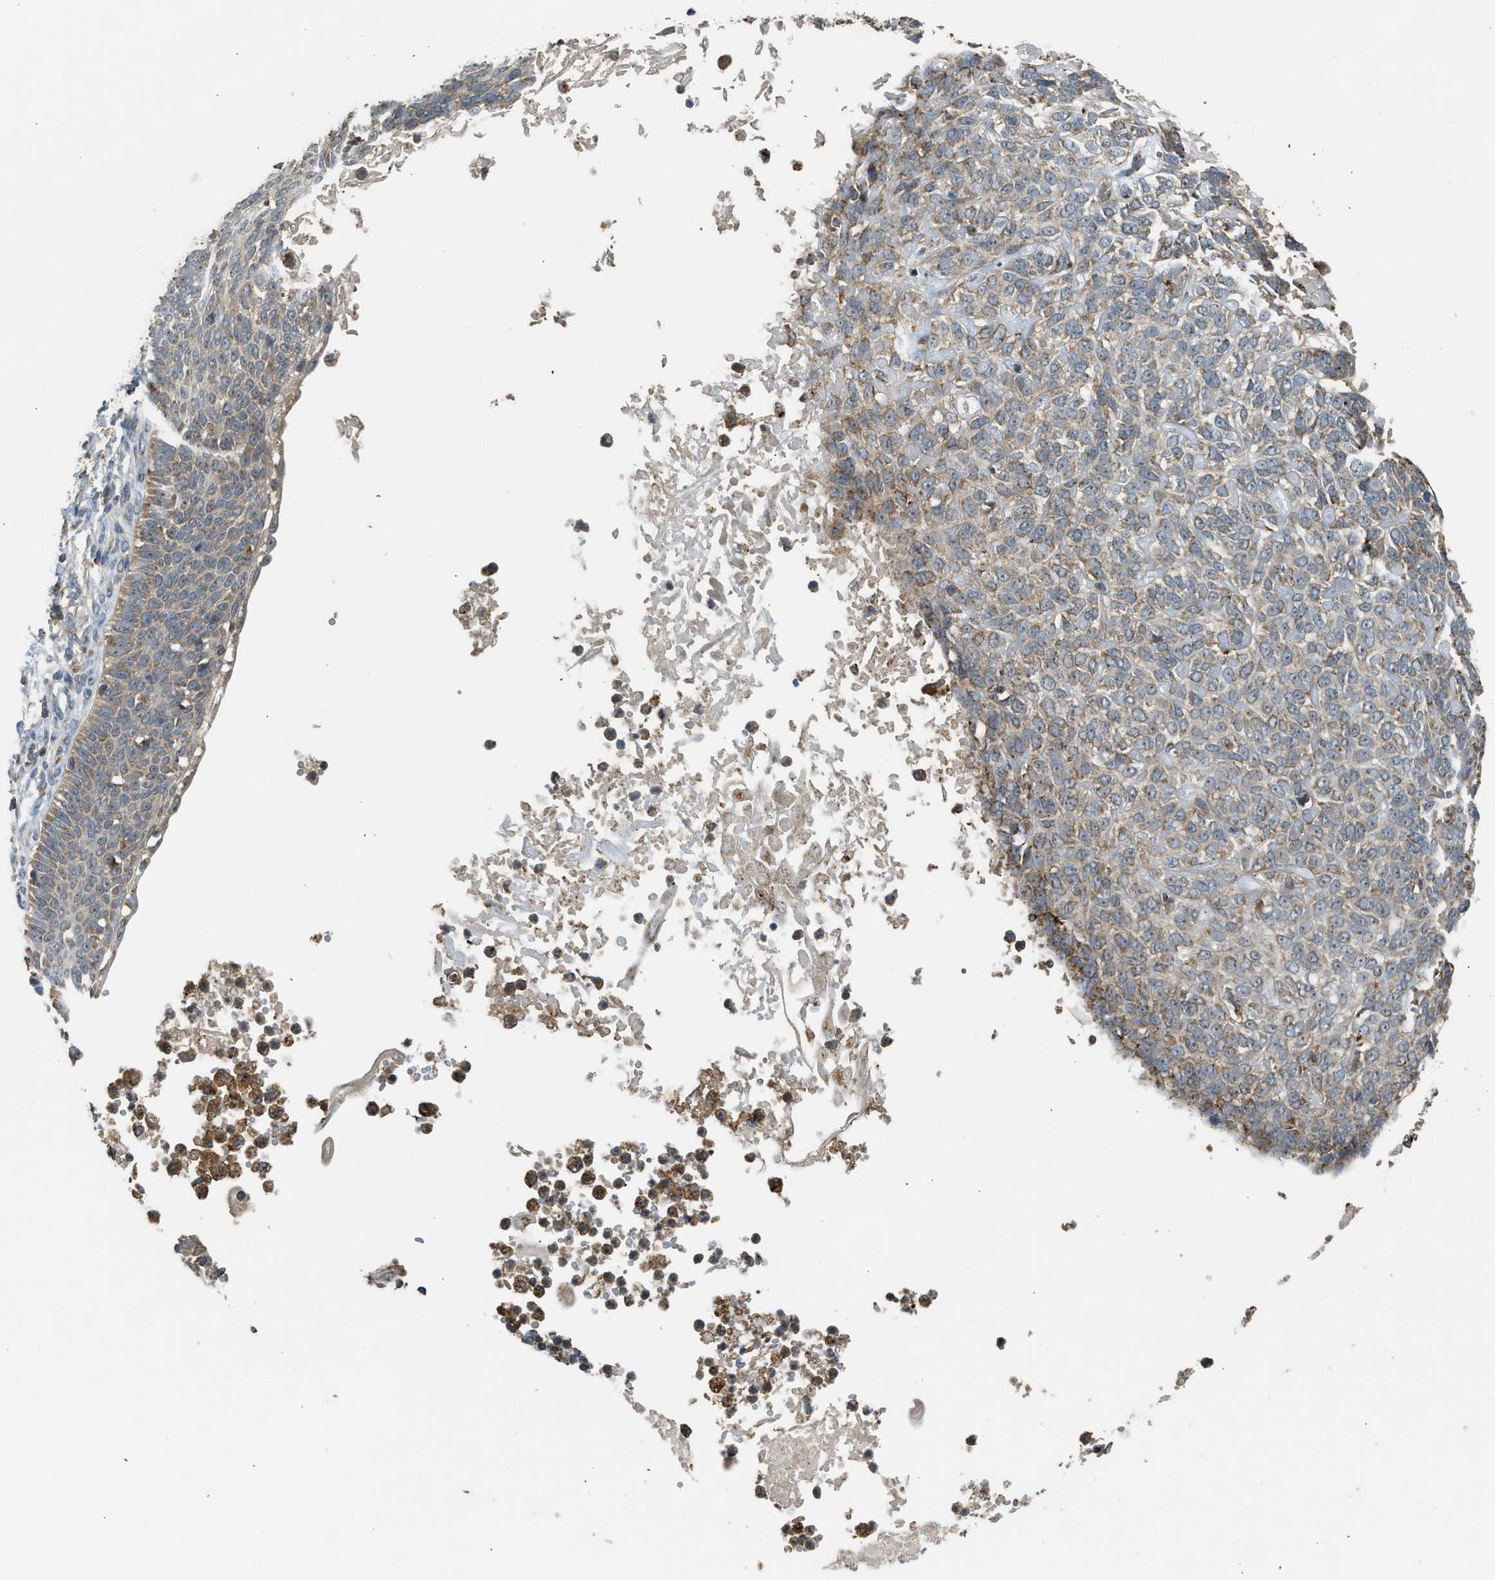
{"staining": {"intensity": "moderate", "quantity": "25%-75%", "location": "cytoplasmic/membranous"}, "tissue": "skin cancer", "cell_type": "Tumor cells", "image_type": "cancer", "snomed": [{"axis": "morphology", "description": "Normal tissue, NOS"}, {"axis": "morphology", "description": "Basal cell carcinoma"}, {"axis": "topography", "description": "Skin"}], "caption": "Protein expression analysis of human basal cell carcinoma (skin) reveals moderate cytoplasmic/membranous expression in about 25%-75% of tumor cells.", "gene": "STARD3", "patient": {"sex": "male", "age": 87}}